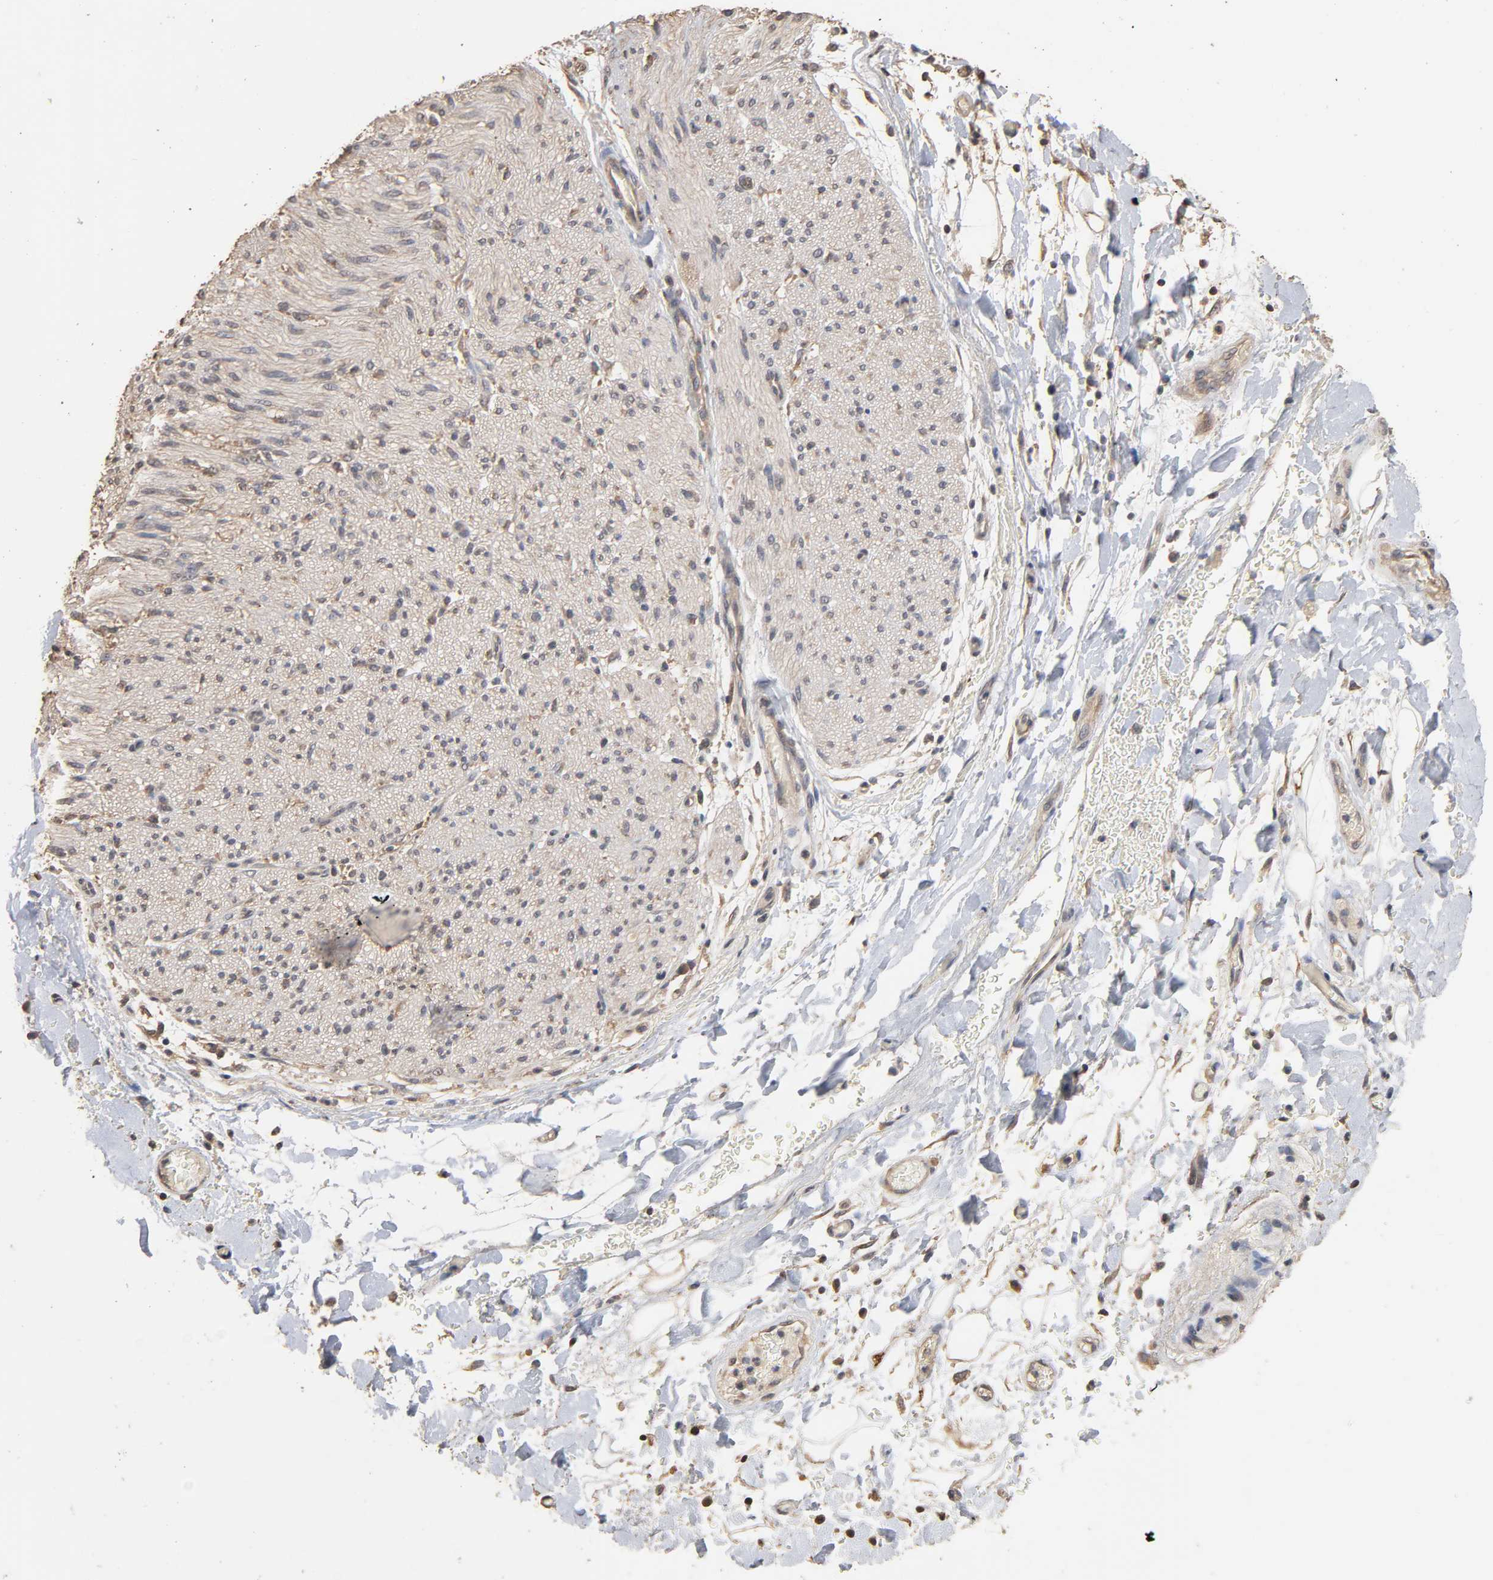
{"staining": {"intensity": "moderate", "quantity": "25%-75%", "location": "cytoplasmic/membranous"}, "tissue": "adipose tissue", "cell_type": "Adipocytes", "image_type": "normal", "snomed": [{"axis": "morphology", "description": "Normal tissue, NOS"}, {"axis": "morphology", "description": "Cholangiocarcinoma"}, {"axis": "topography", "description": "Liver"}, {"axis": "topography", "description": "Peripheral nerve tissue"}], "caption": "Normal adipose tissue reveals moderate cytoplasmic/membranous staining in about 25%-75% of adipocytes (IHC, brightfield microscopy, high magnification)..", "gene": "ARHGEF7", "patient": {"sex": "male", "age": 50}}